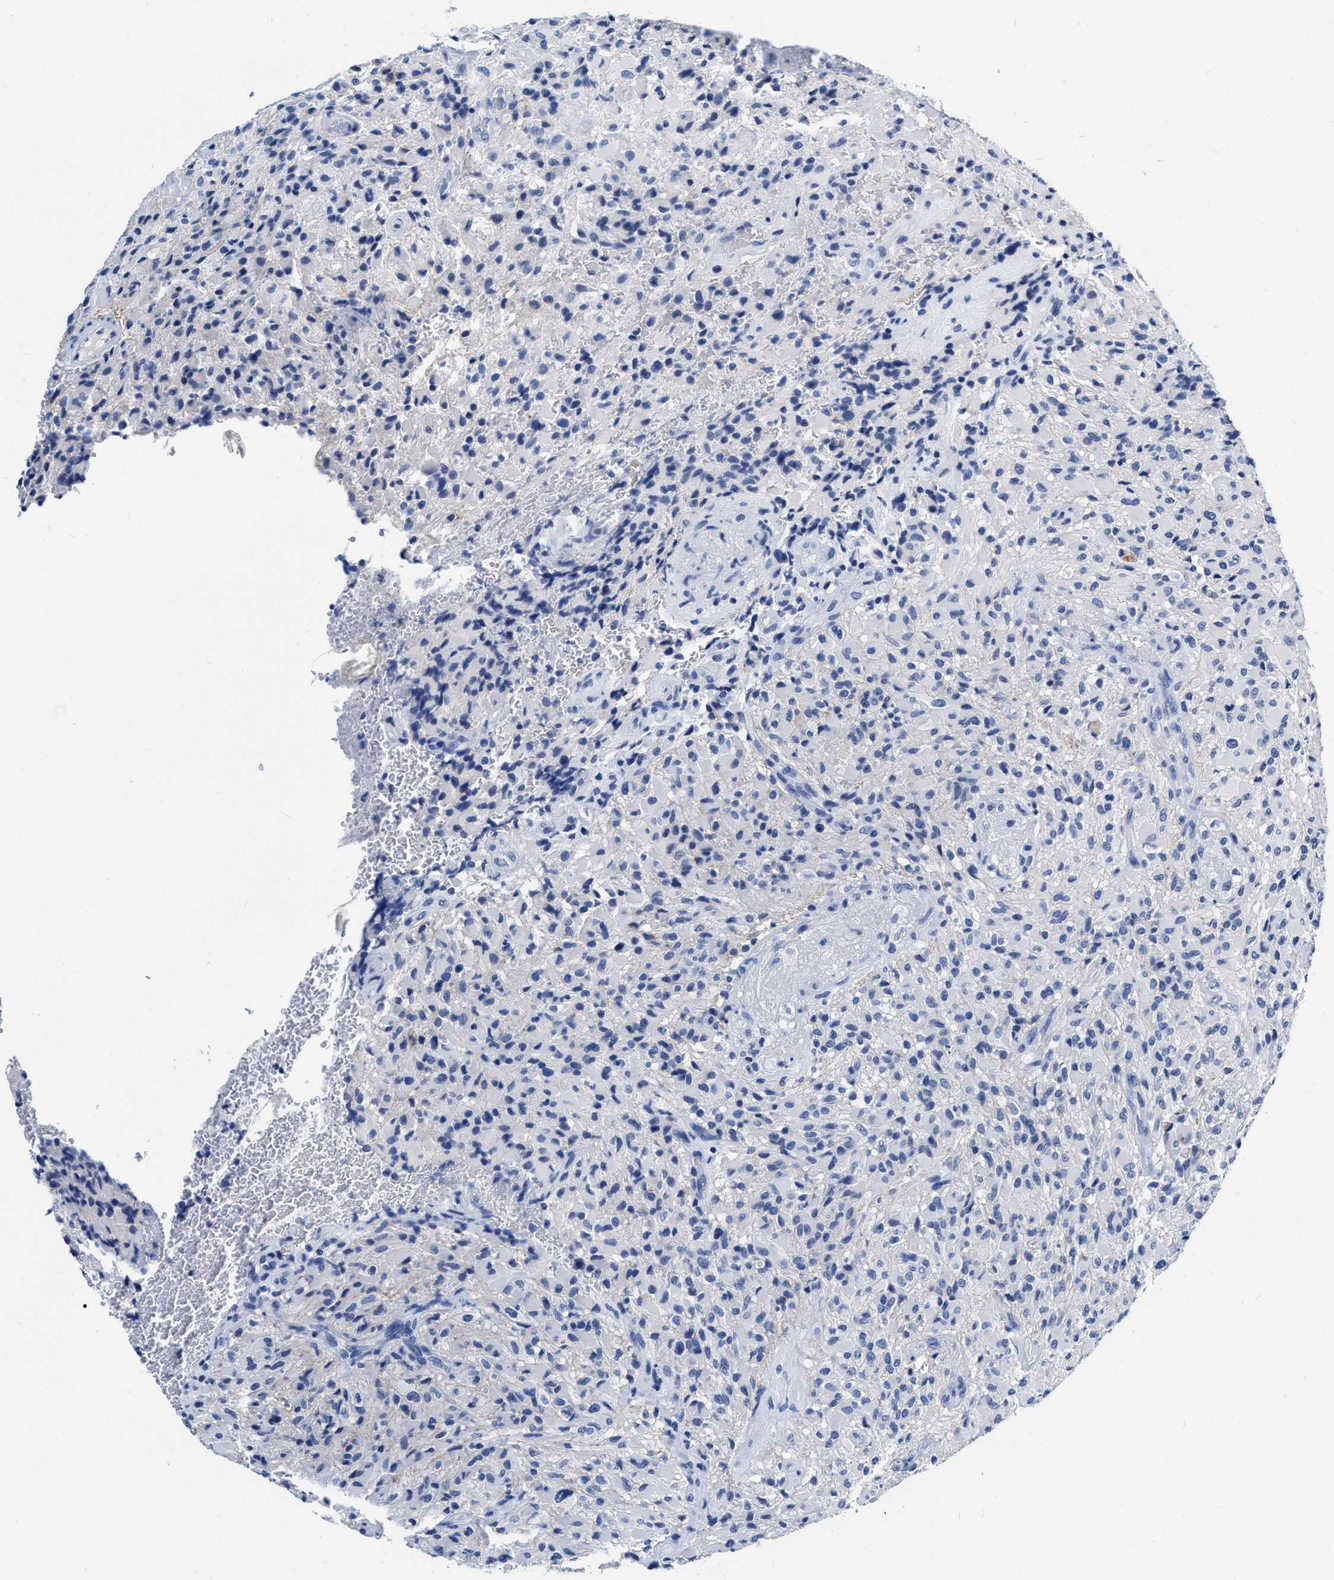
{"staining": {"intensity": "negative", "quantity": "none", "location": "none"}, "tissue": "glioma", "cell_type": "Tumor cells", "image_type": "cancer", "snomed": [{"axis": "morphology", "description": "Glioma, malignant, High grade"}, {"axis": "topography", "description": "Brain"}], "caption": "IHC of human malignant glioma (high-grade) reveals no expression in tumor cells.", "gene": "CER1", "patient": {"sex": "male", "age": 71}}